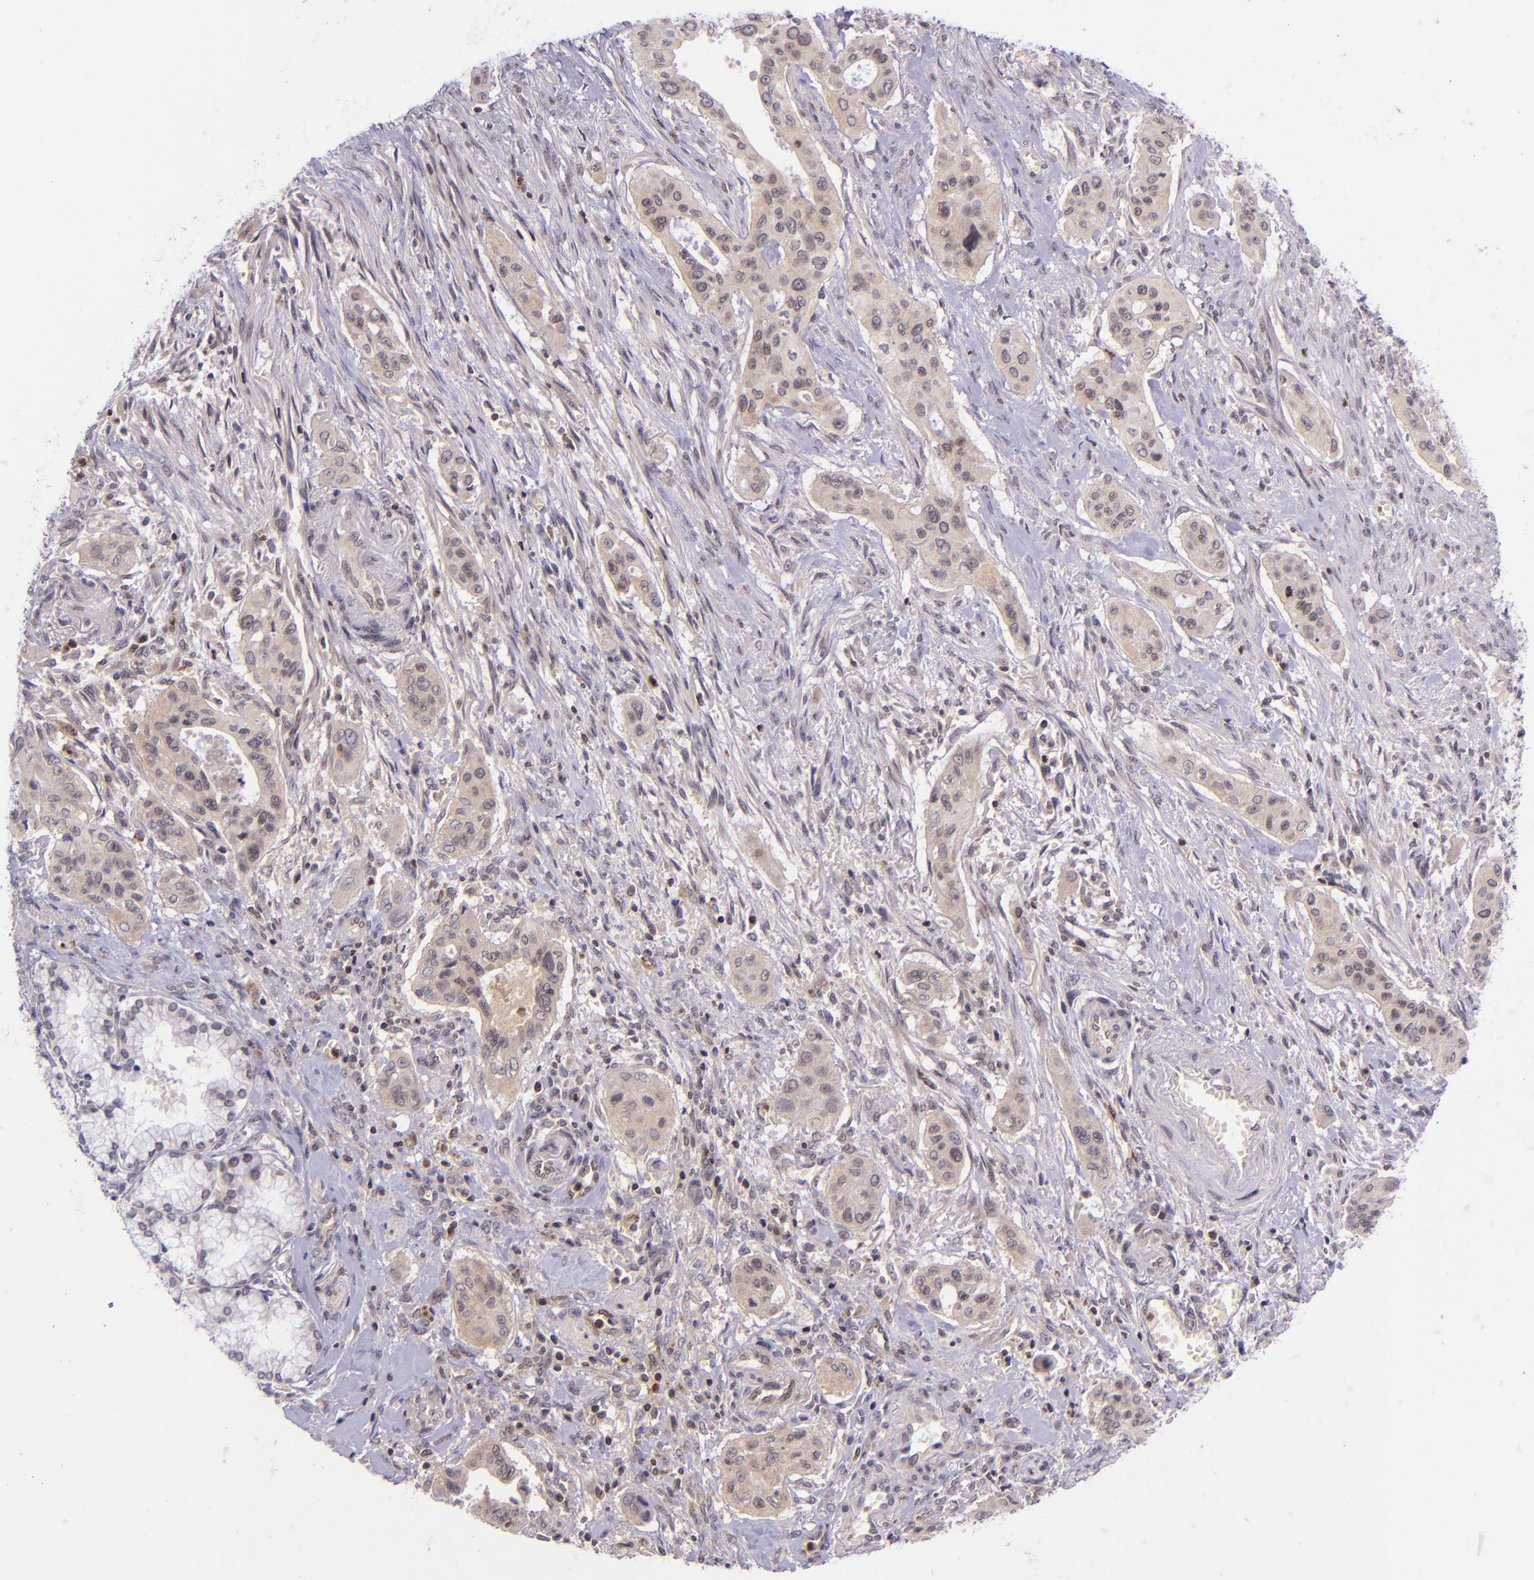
{"staining": {"intensity": "weak", "quantity": "25%-75%", "location": "cytoplasmic/membranous"}, "tissue": "pancreatic cancer", "cell_type": "Tumor cells", "image_type": "cancer", "snomed": [{"axis": "morphology", "description": "Adenocarcinoma, NOS"}, {"axis": "topography", "description": "Pancreas"}], "caption": "There is low levels of weak cytoplasmic/membranous staining in tumor cells of pancreatic adenocarcinoma, as demonstrated by immunohistochemical staining (brown color).", "gene": "SELL", "patient": {"sex": "male", "age": 77}}